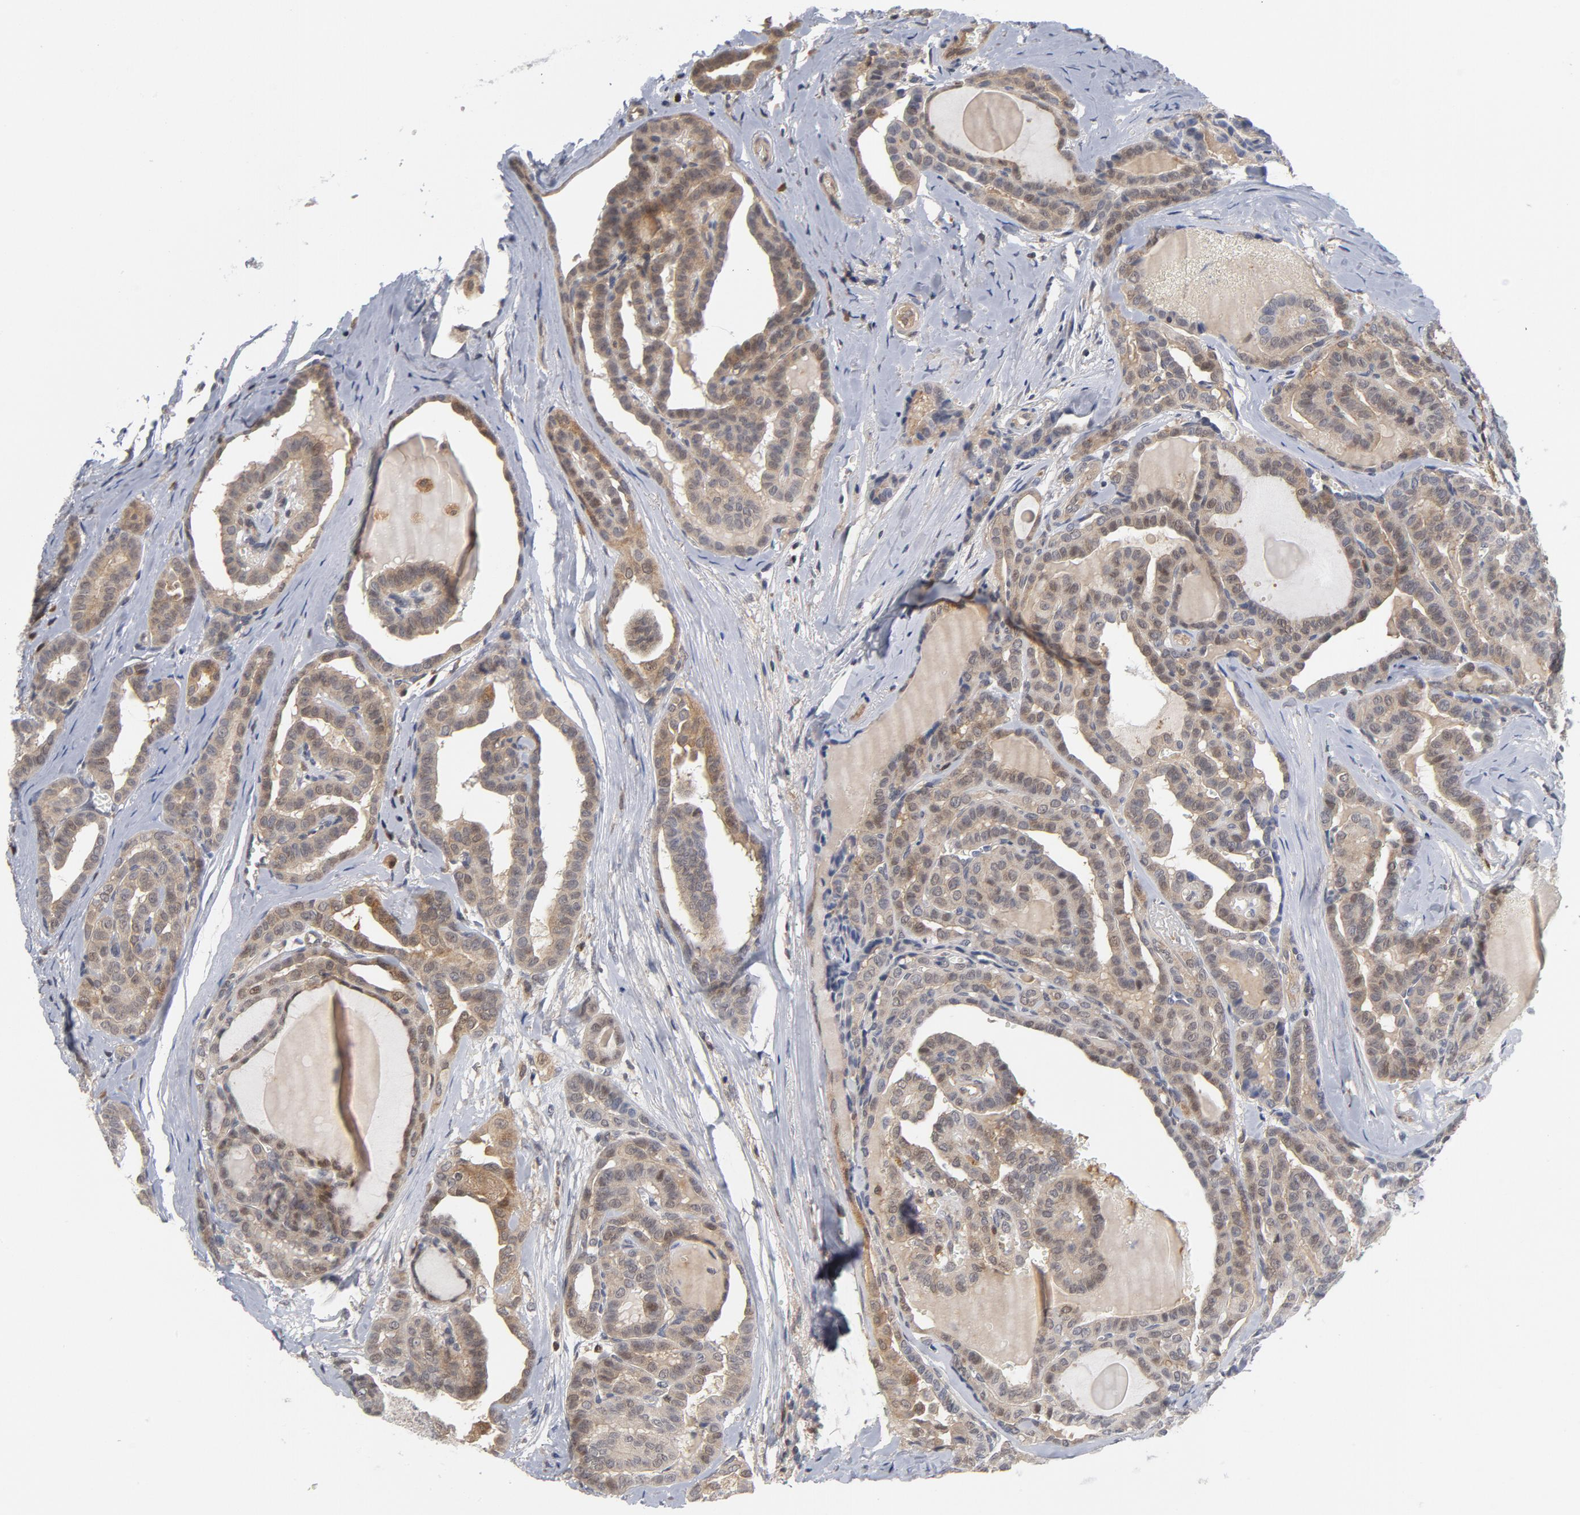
{"staining": {"intensity": "weak", "quantity": "<25%", "location": "cytoplasmic/membranous,nuclear"}, "tissue": "thyroid cancer", "cell_type": "Tumor cells", "image_type": "cancer", "snomed": [{"axis": "morphology", "description": "Carcinoma, NOS"}, {"axis": "topography", "description": "Thyroid gland"}], "caption": "Human carcinoma (thyroid) stained for a protein using immunohistochemistry (IHC) demonstrates no staining in tumor cells.", "gene": "TRADD", "patient": {"sex": "female", "age": 91}}